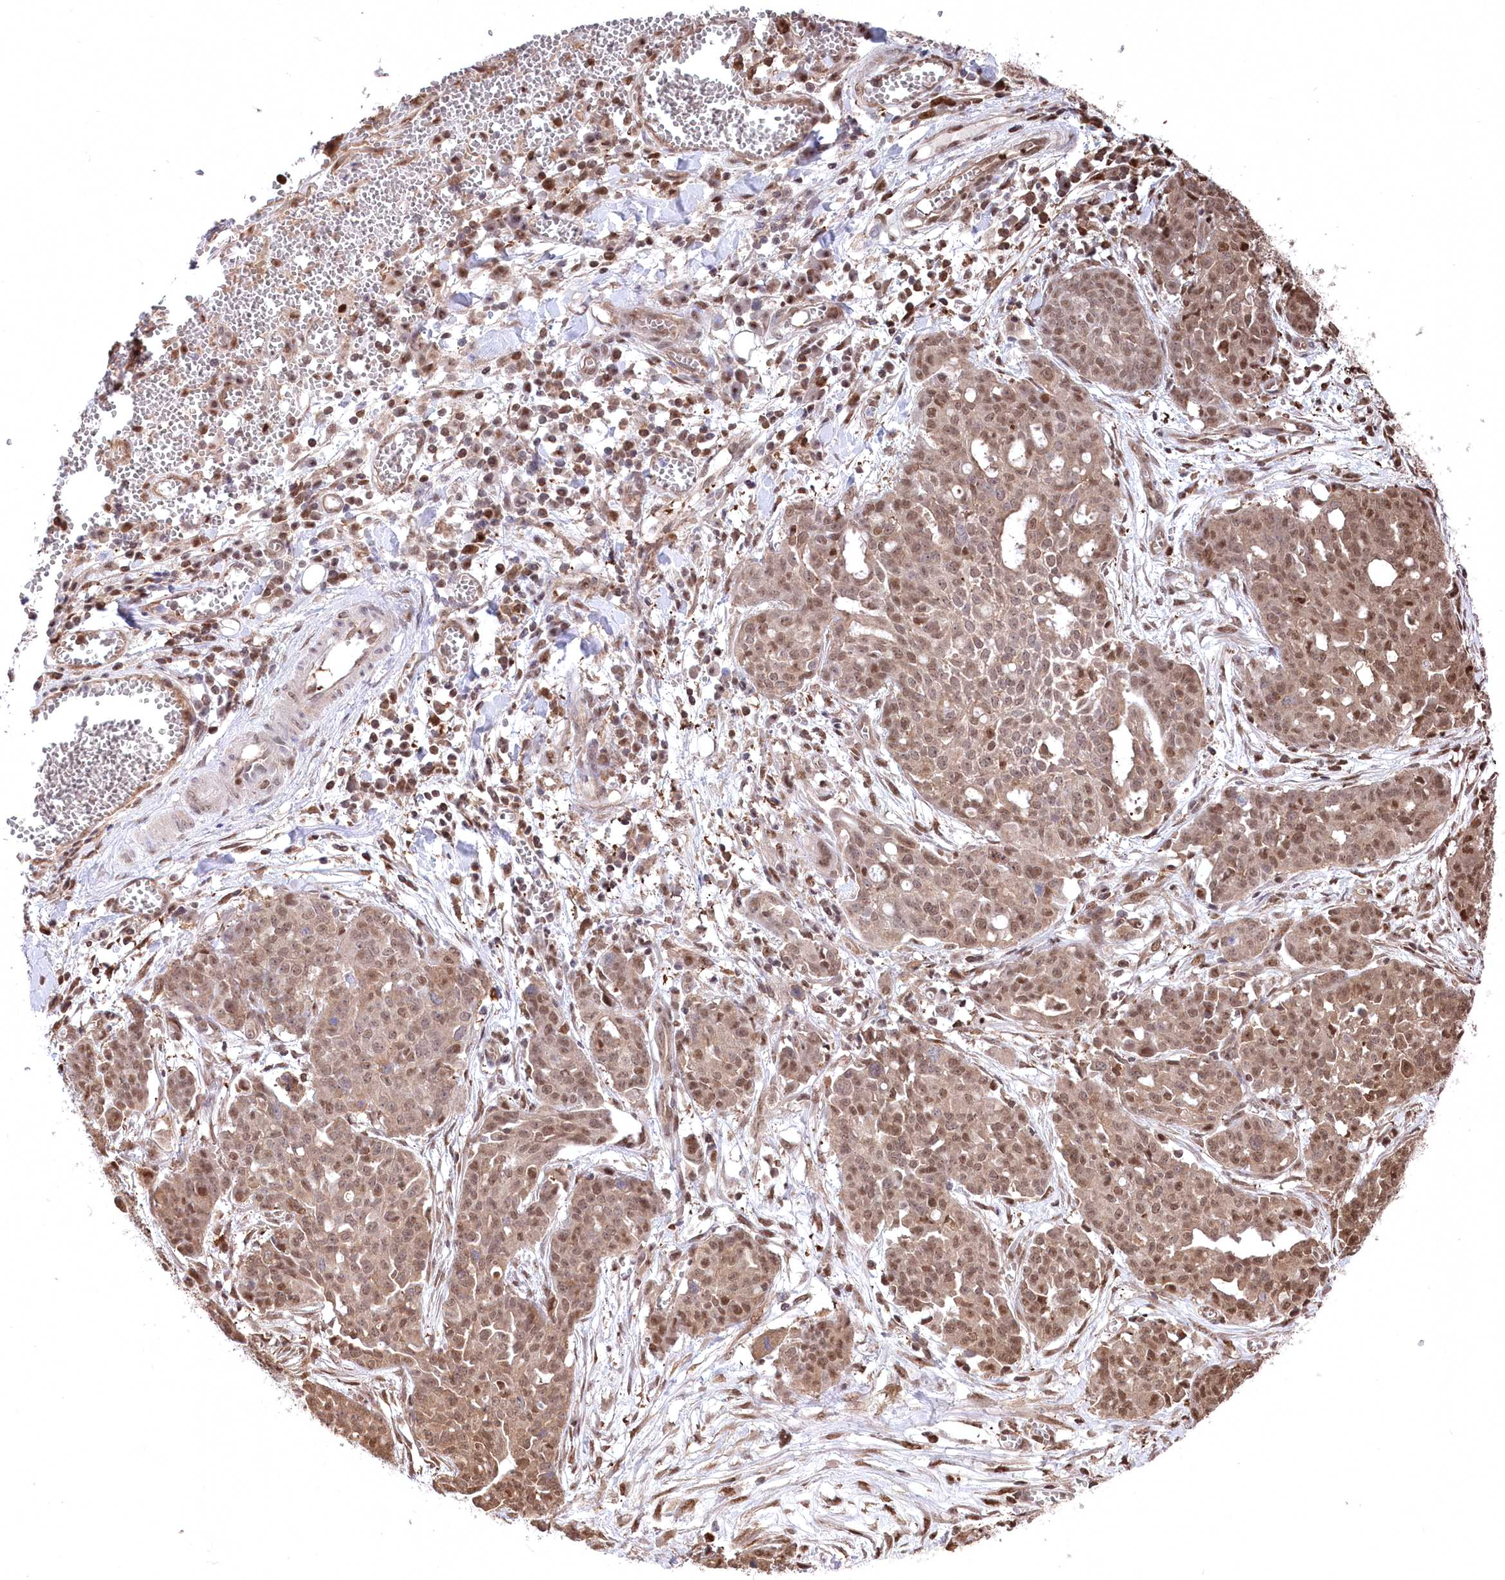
{"staining": {"intensity": "moderate", "quantity": "25%-75%", "location": "cytoplasmic/membranous,nuclear"}, "tissue": "ovarian cancer", "cell_type": "Tumor cells", "image_type": "cancer", "snomed": [{"axis": "morphology", "description": "Cystadenocarcinoma, serous, NOS"}, {"axis": "topography", "description": "Soft tissue"}, {"axis": "topography", "description": "Ovary"}], "caption": "About 25%-75% of tumor cells in human ovarian cancer demonstrate moderate cytoplasmic/membranous and nuclear protein expression as visualized by brown immunohistochemical staining.", "gene": "PSMA1", "patient": {"sex": "female", "age": 57}}